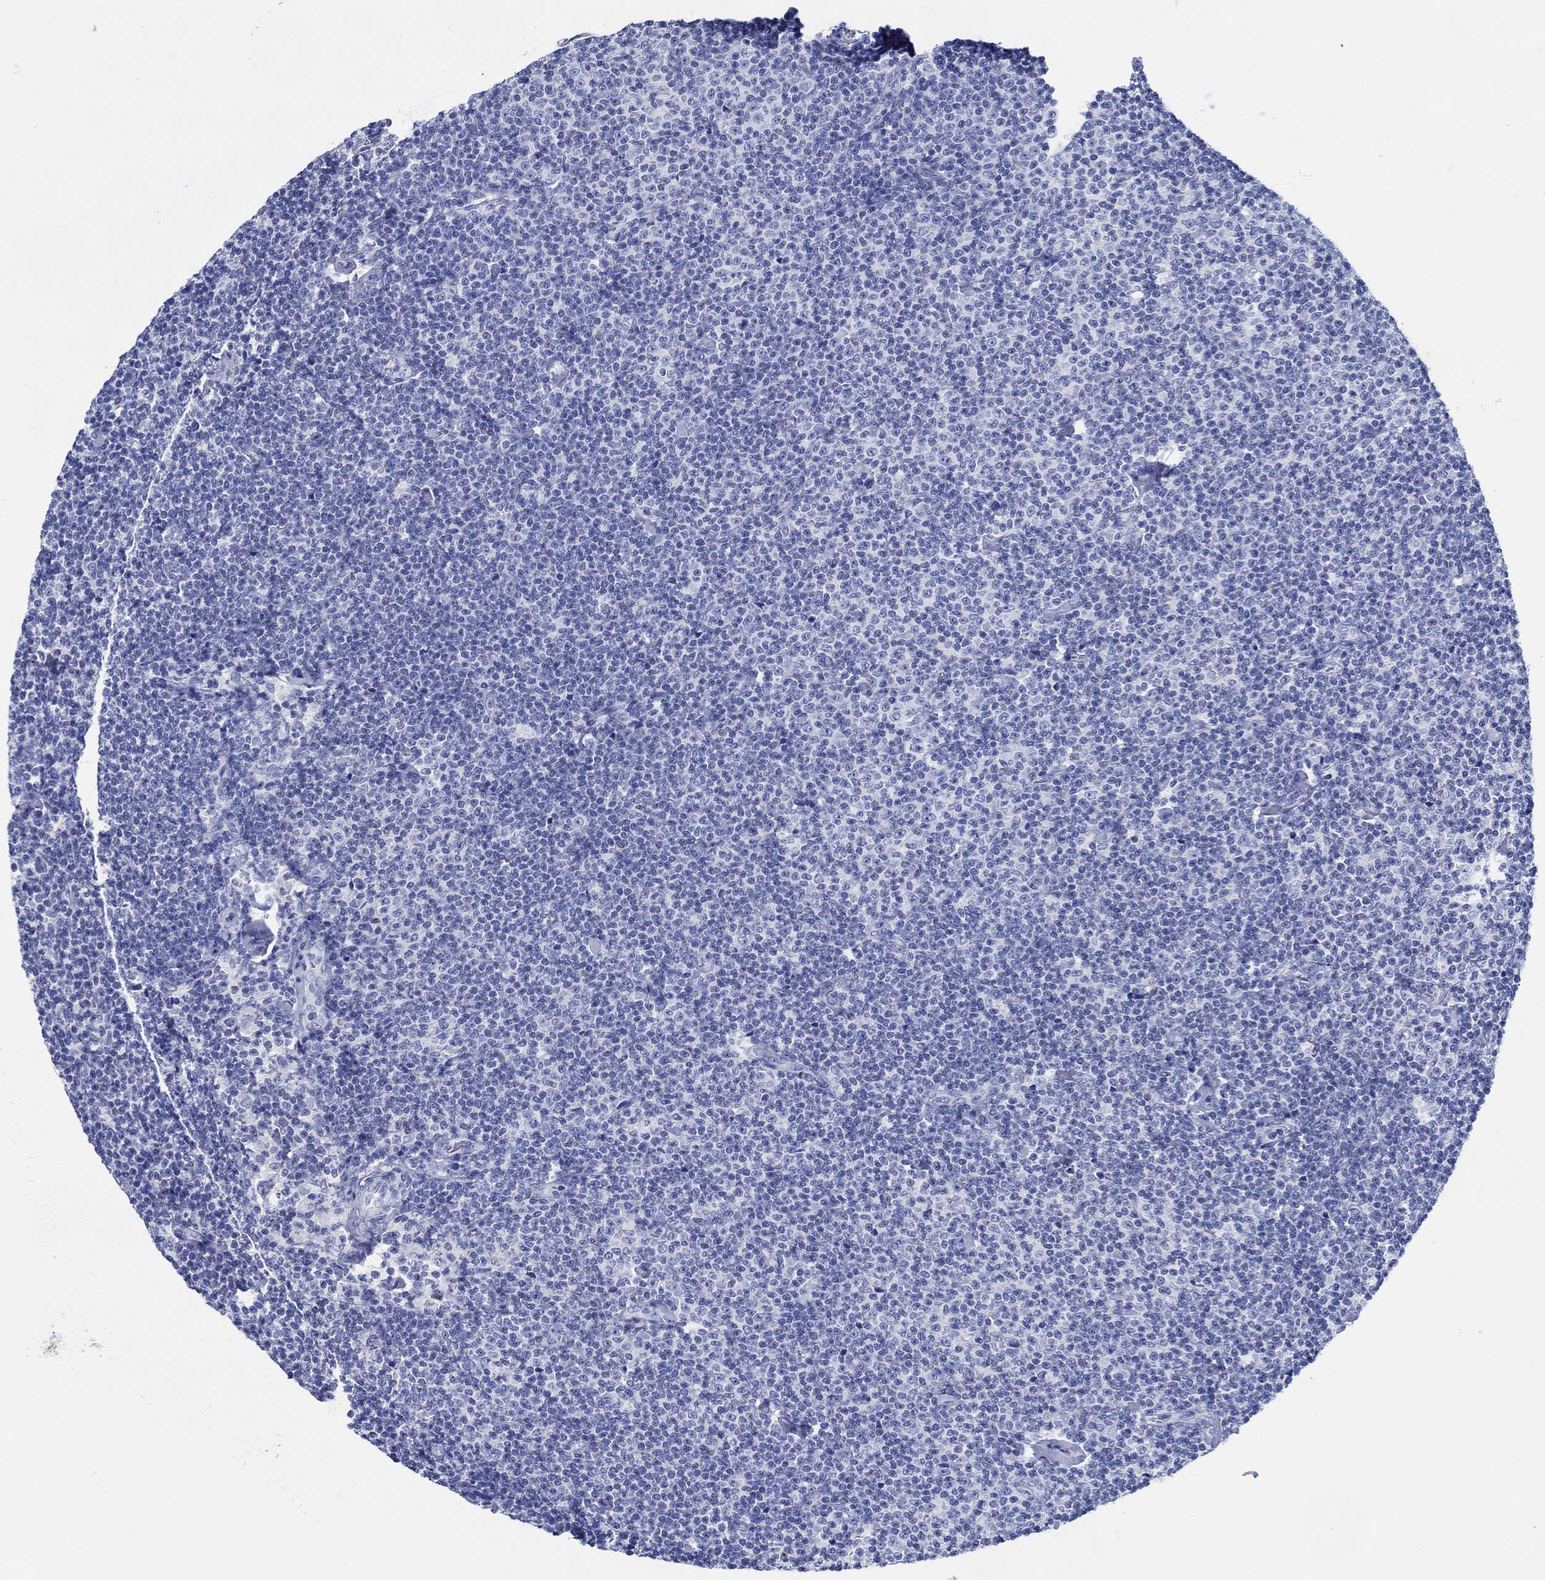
{"staining": {"intensity": "negative", "quantity": "none", "location": "none"}, "tissue": "lymphoma", "cell_type": "Tumor cells", "image_type": "cancer", "snomed": [{"axis": "morphology", "description": "Malignant lymphoma, non-Hodgkin's type, Low grade"}, {"axis": "topography", "description": "Lymph node"}], "caption": "DAB immunohistochemical staining of low-grade malignant lymphoma, non-Hodgkin's type displays no significant expression in tumor cells. The staining is performed using DAB (3,3'-diaminobenzidine) brown chromogen with nuclei counter-stained in using hematoxylin.", "gene": "FBXO2", "patient": {"sex": "male", "age": 81}}